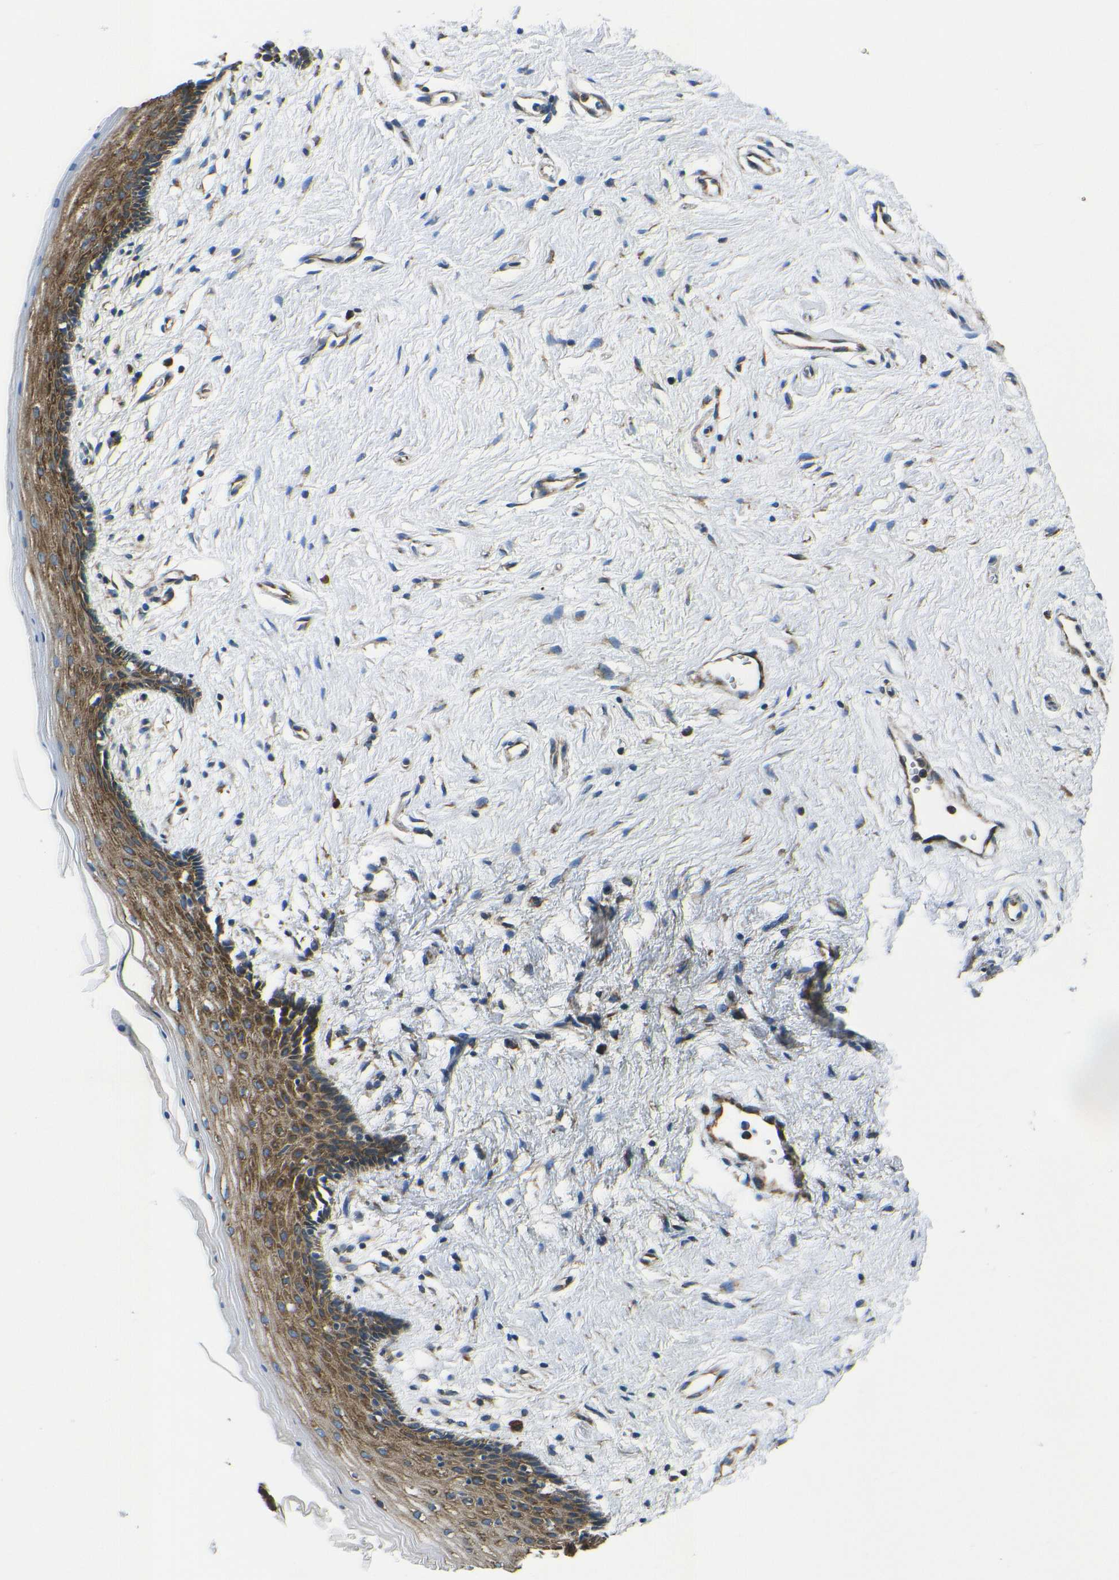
{"staining": {"intensity": "strong", "quantity": ">75%", "location": "cytoplasmic/membranous"}, "tissue": "vagina", "cell_type": "Squamous epithelial cells", "image_type": "normal", "snomed": [{"axis": "morphology", "description": "Normal tissue, NOS"}, {"axis": "topography", "description": "Vagina"}], "caption": "Protein staining by IHC exhibits strong cytoplasmic/membranous positivity in approximately >75% of squamous epithelial cells in benign vagina.", "gene": "RPSA", "patient": {"sex": "female", "age": 44}}